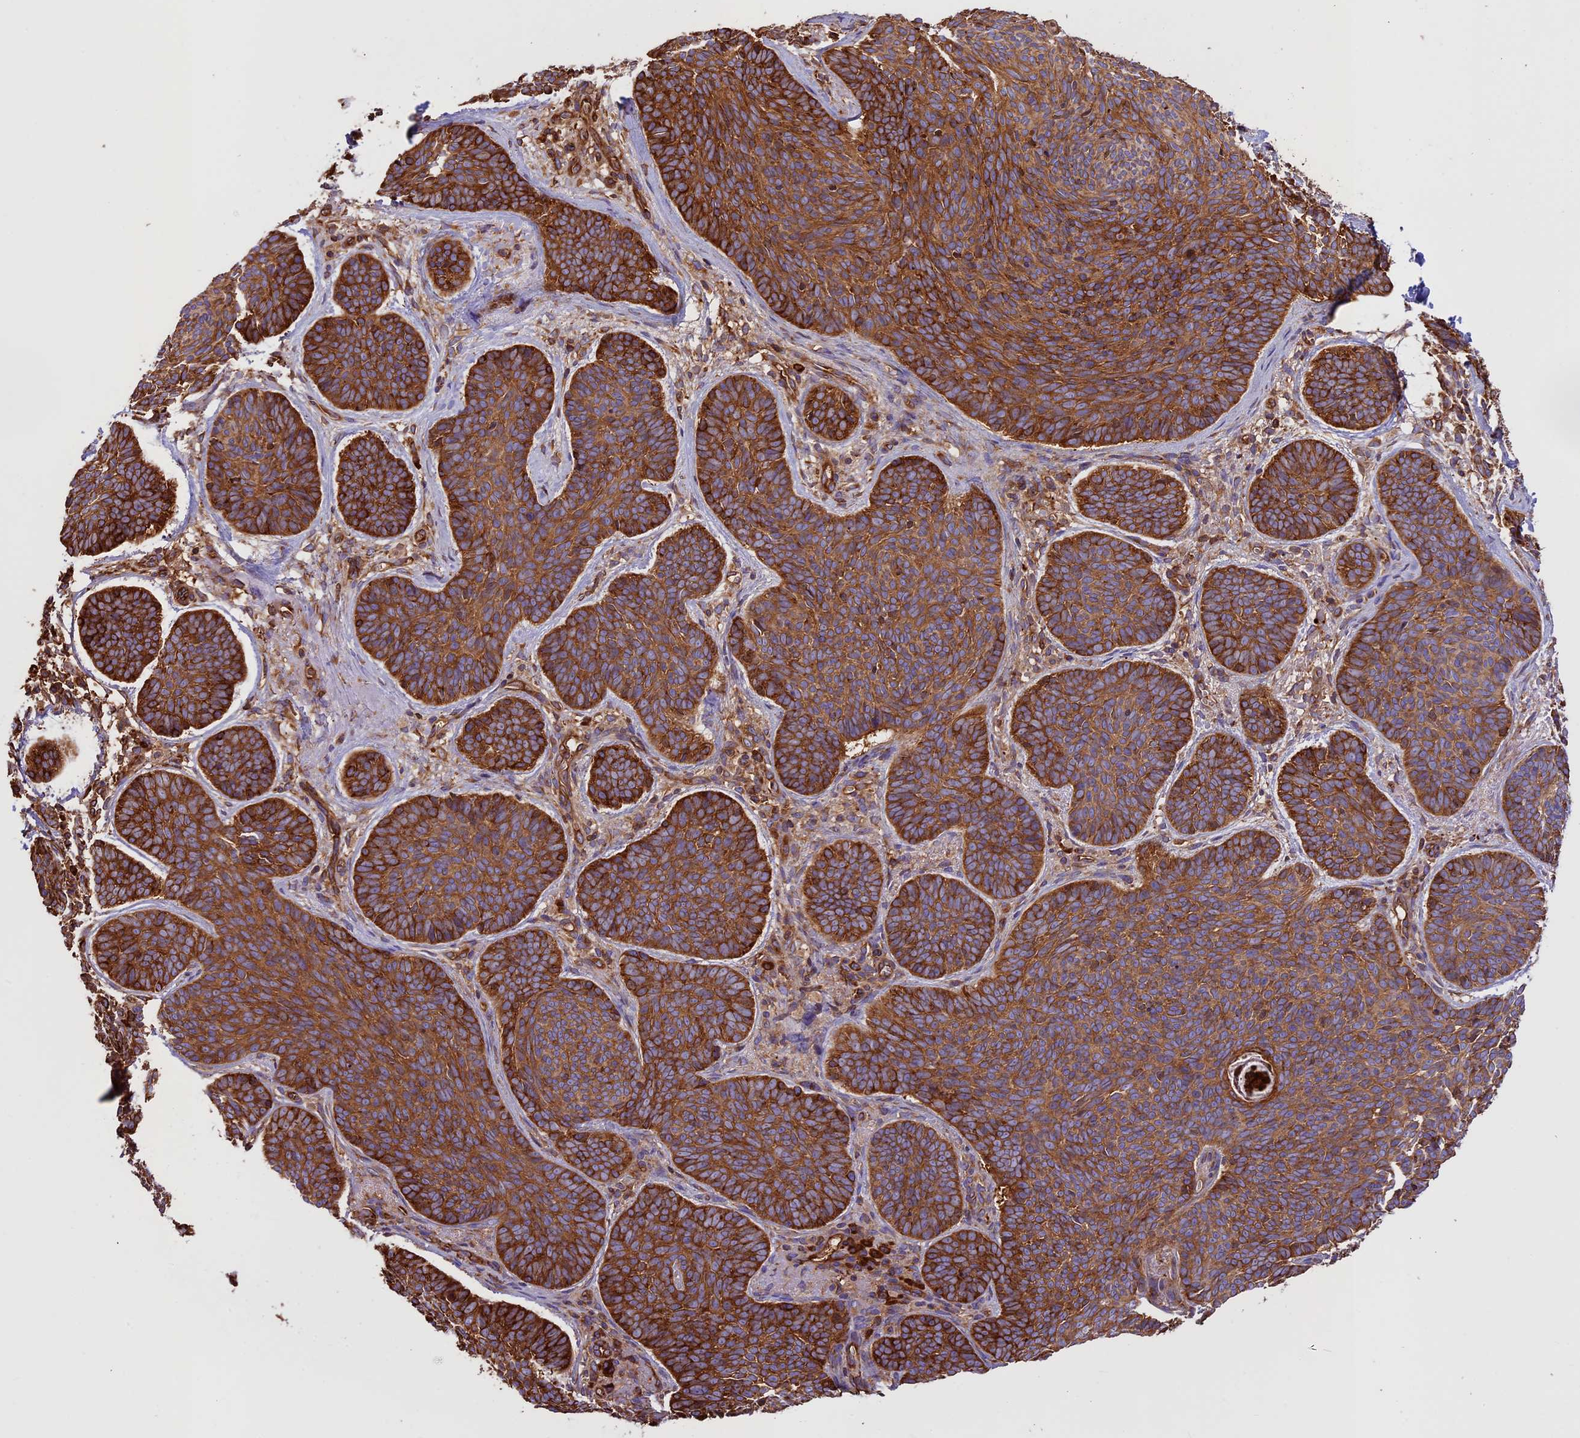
{"staining": {"intensity": "strong", "quantity": ">75%", "location": "cytoplasmic/membranous"}, "tissue": "skin cancer", "cell_type": "Tumor cells", "image_type": "cancer", "snomed": [{"axis": "morphology", "description": "Basal cell carcinoma"}, {"axis": "topography", "description": "Skin"}], "caption": "The histopathology image reveals staining of skin basal cell carcinoma, revealing strong cytoplasmic/membranous protein expression (brown color) within tumor cells.", "gene": "KARS1", "patient": {"sex": "female", "age": 74}}